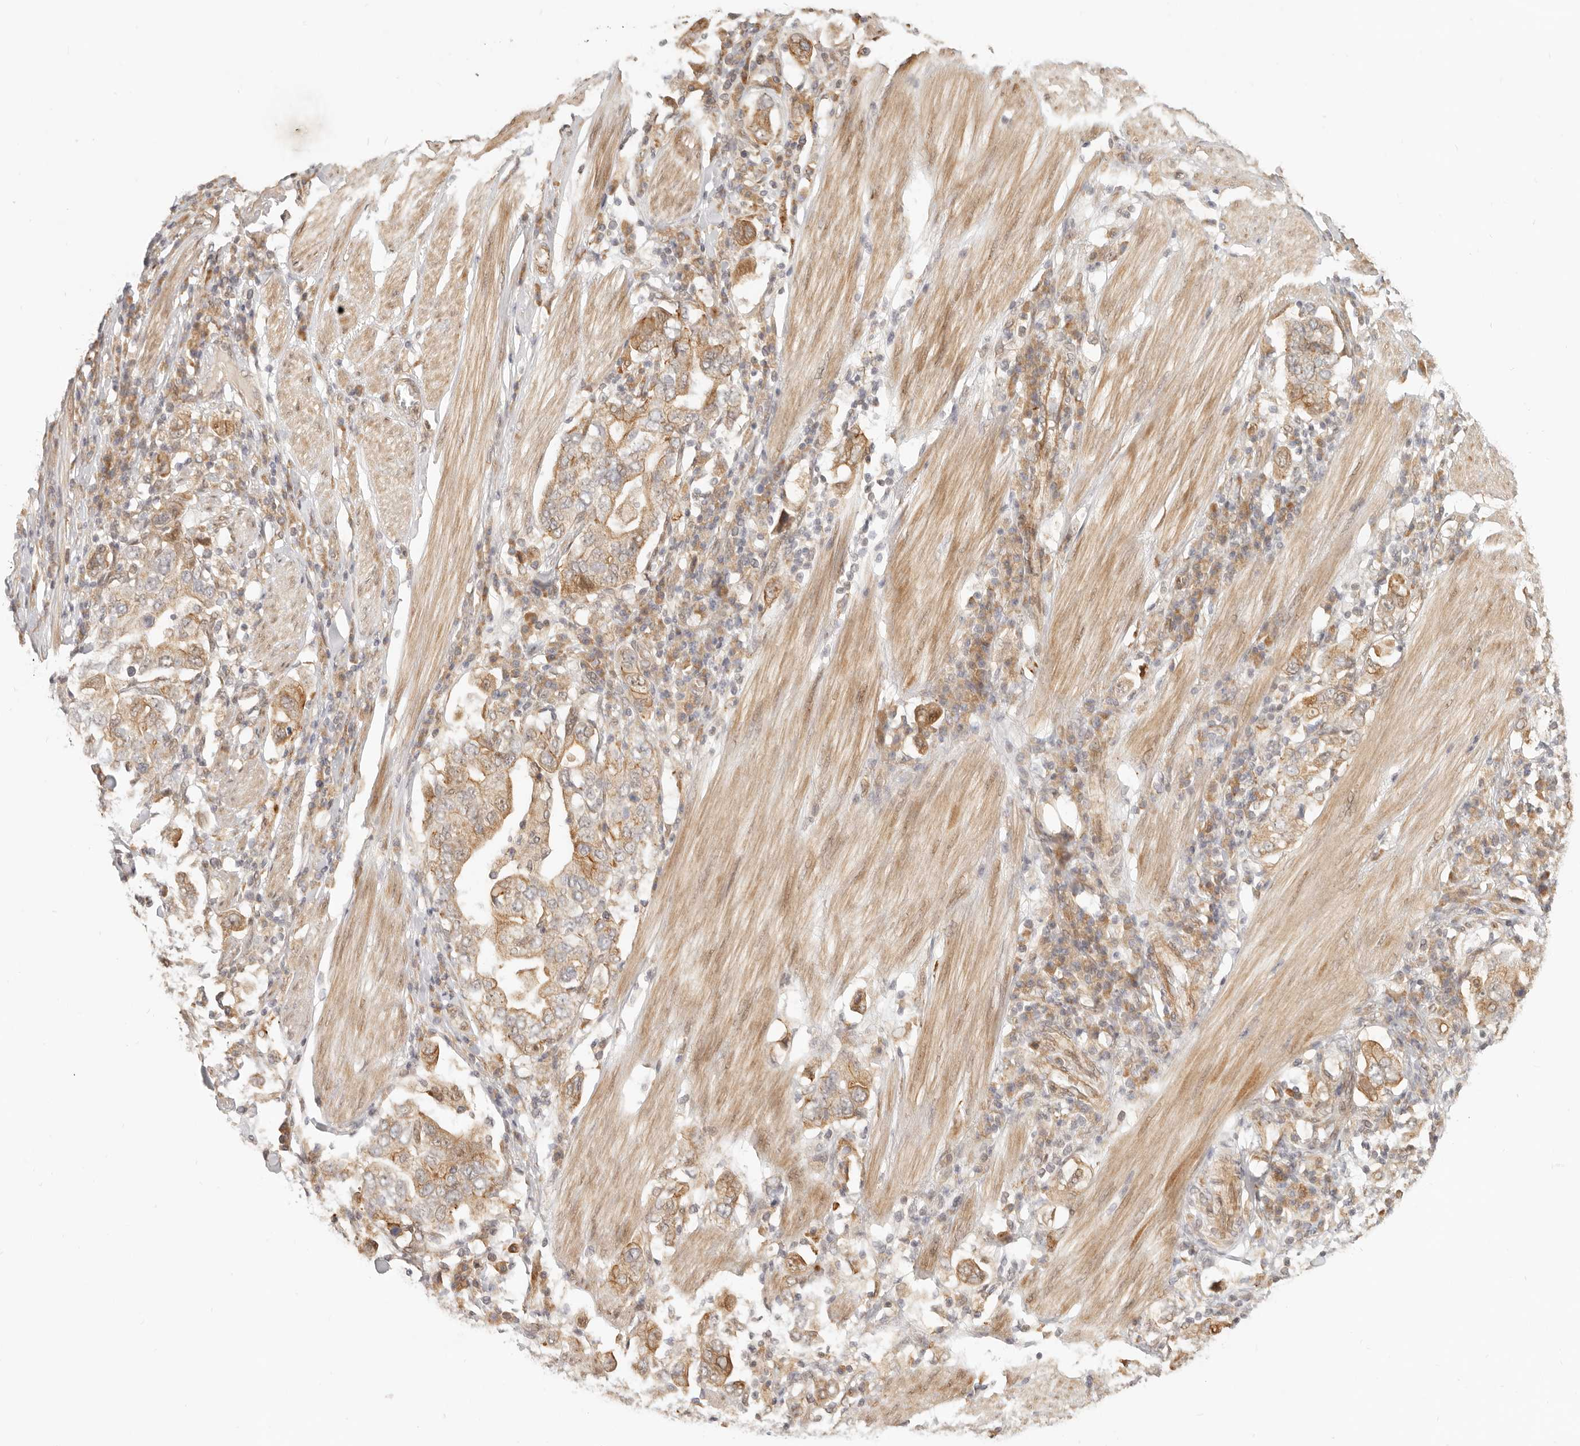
{"staining": {"intensity": "moderate", "quantity": ">75%", "location": "cytoplasmic/membranous"}, "tissue": "stomach cancer", "cell_type": "Tumor cells", "image_type": "cancer", "snomed": [{"axis": "morphology", "description": "Adenocarcinoma, NOS"}, {"axis": "topography", "description": "Stomach, upper"}], "caption": "Immunohistochemistry (DAB) staining of human stomach cancer (adenocarcinoma) shows moderate cytoplasmic/membranous protein expression in about >75% of tumor cells.", "gene": "TUFT1", "patient": {"sex": "male", "age": 62}}